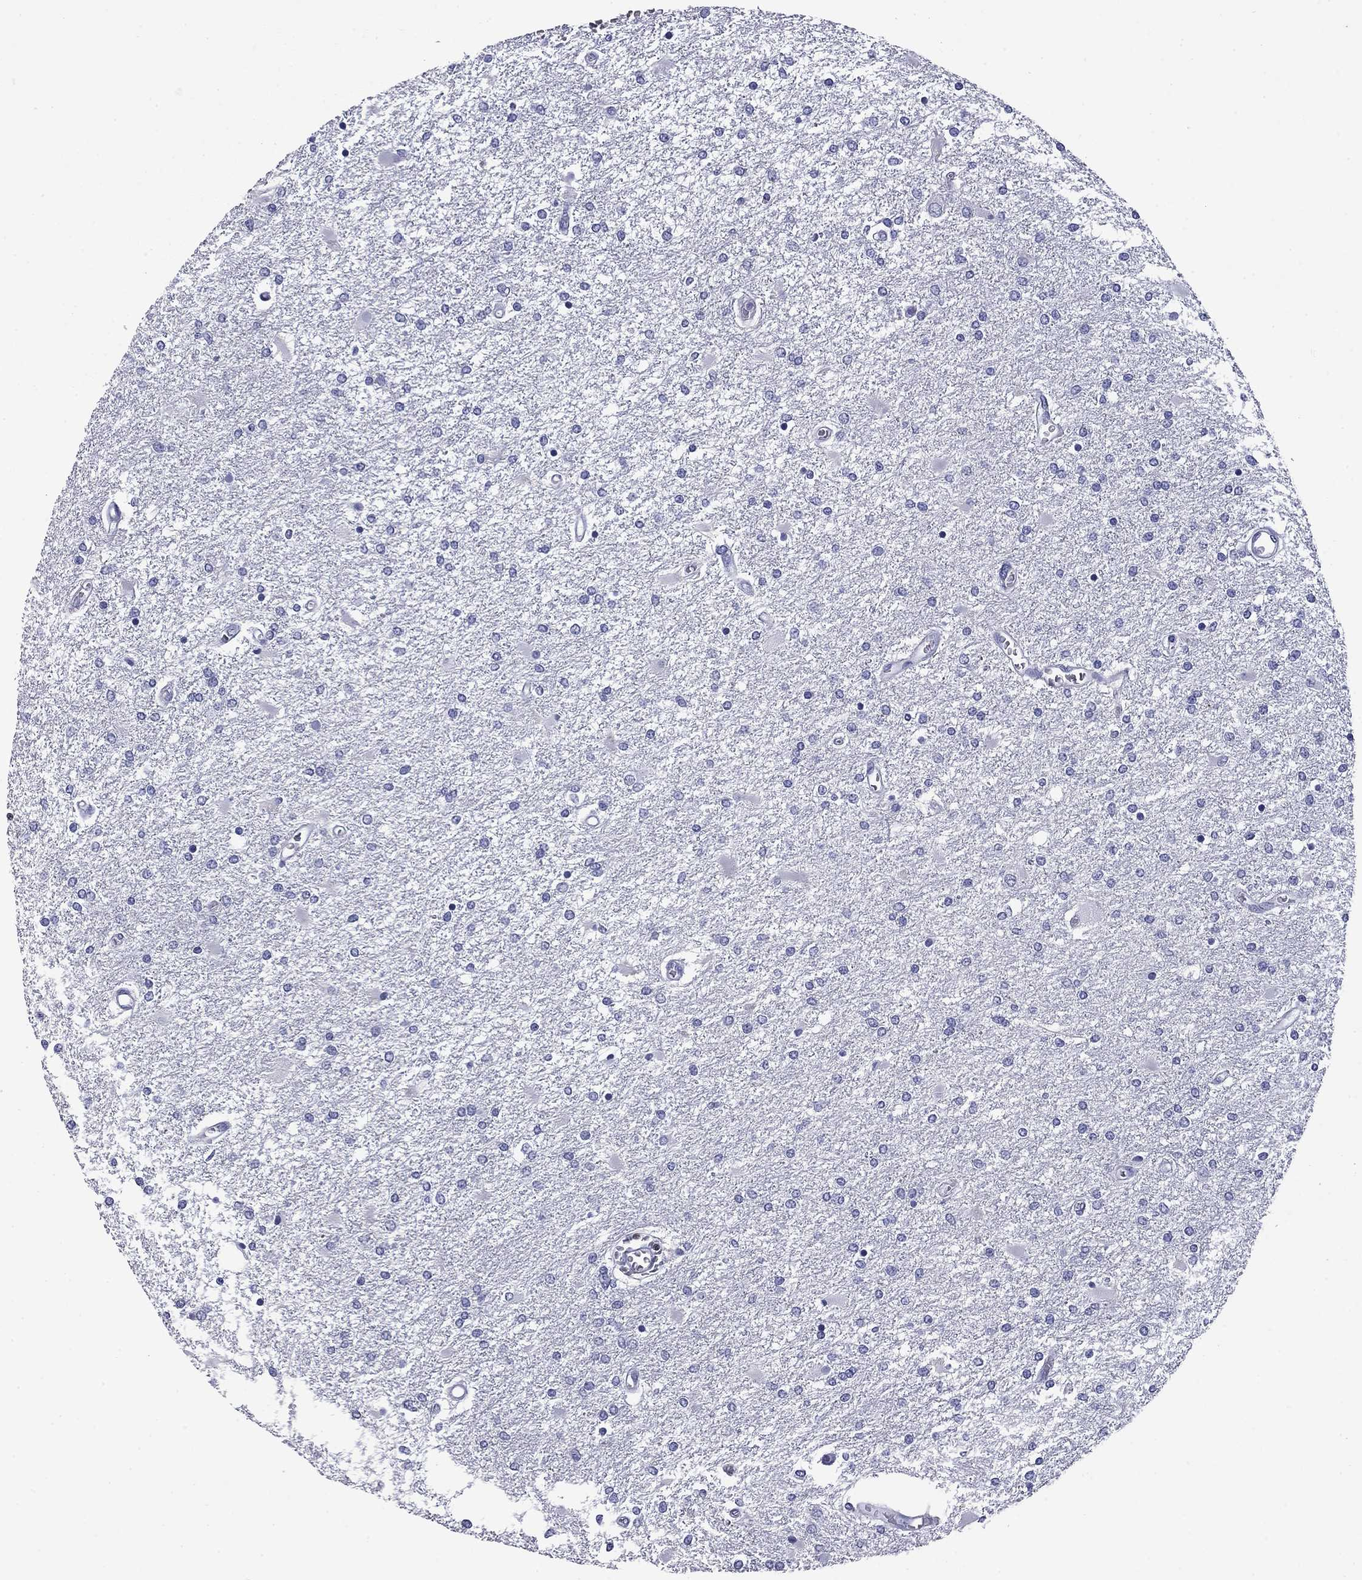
{"staining": {"intensity": "negative", "quantity": "none", "location": "none"}, "tissue": "glioma", "cell_type": "Tumor cells", "image_type": "cancer", "snomed": [{"axis": "morphology", "description": "Glioma, malignant, High grade"}, {"axis": "topography", "description": "Cerebral cortex"}], "caption": "An image of human malignant glioma (high-grade) is negative for staining in tumor cells. The staining is performed using DAB (3,3'-diaminobenzidine) brown chromogen with nuclei counter-stained in using hematoxylin.", "gene": "IKZF3", "patient": {"sex": "male", "age": 79}}